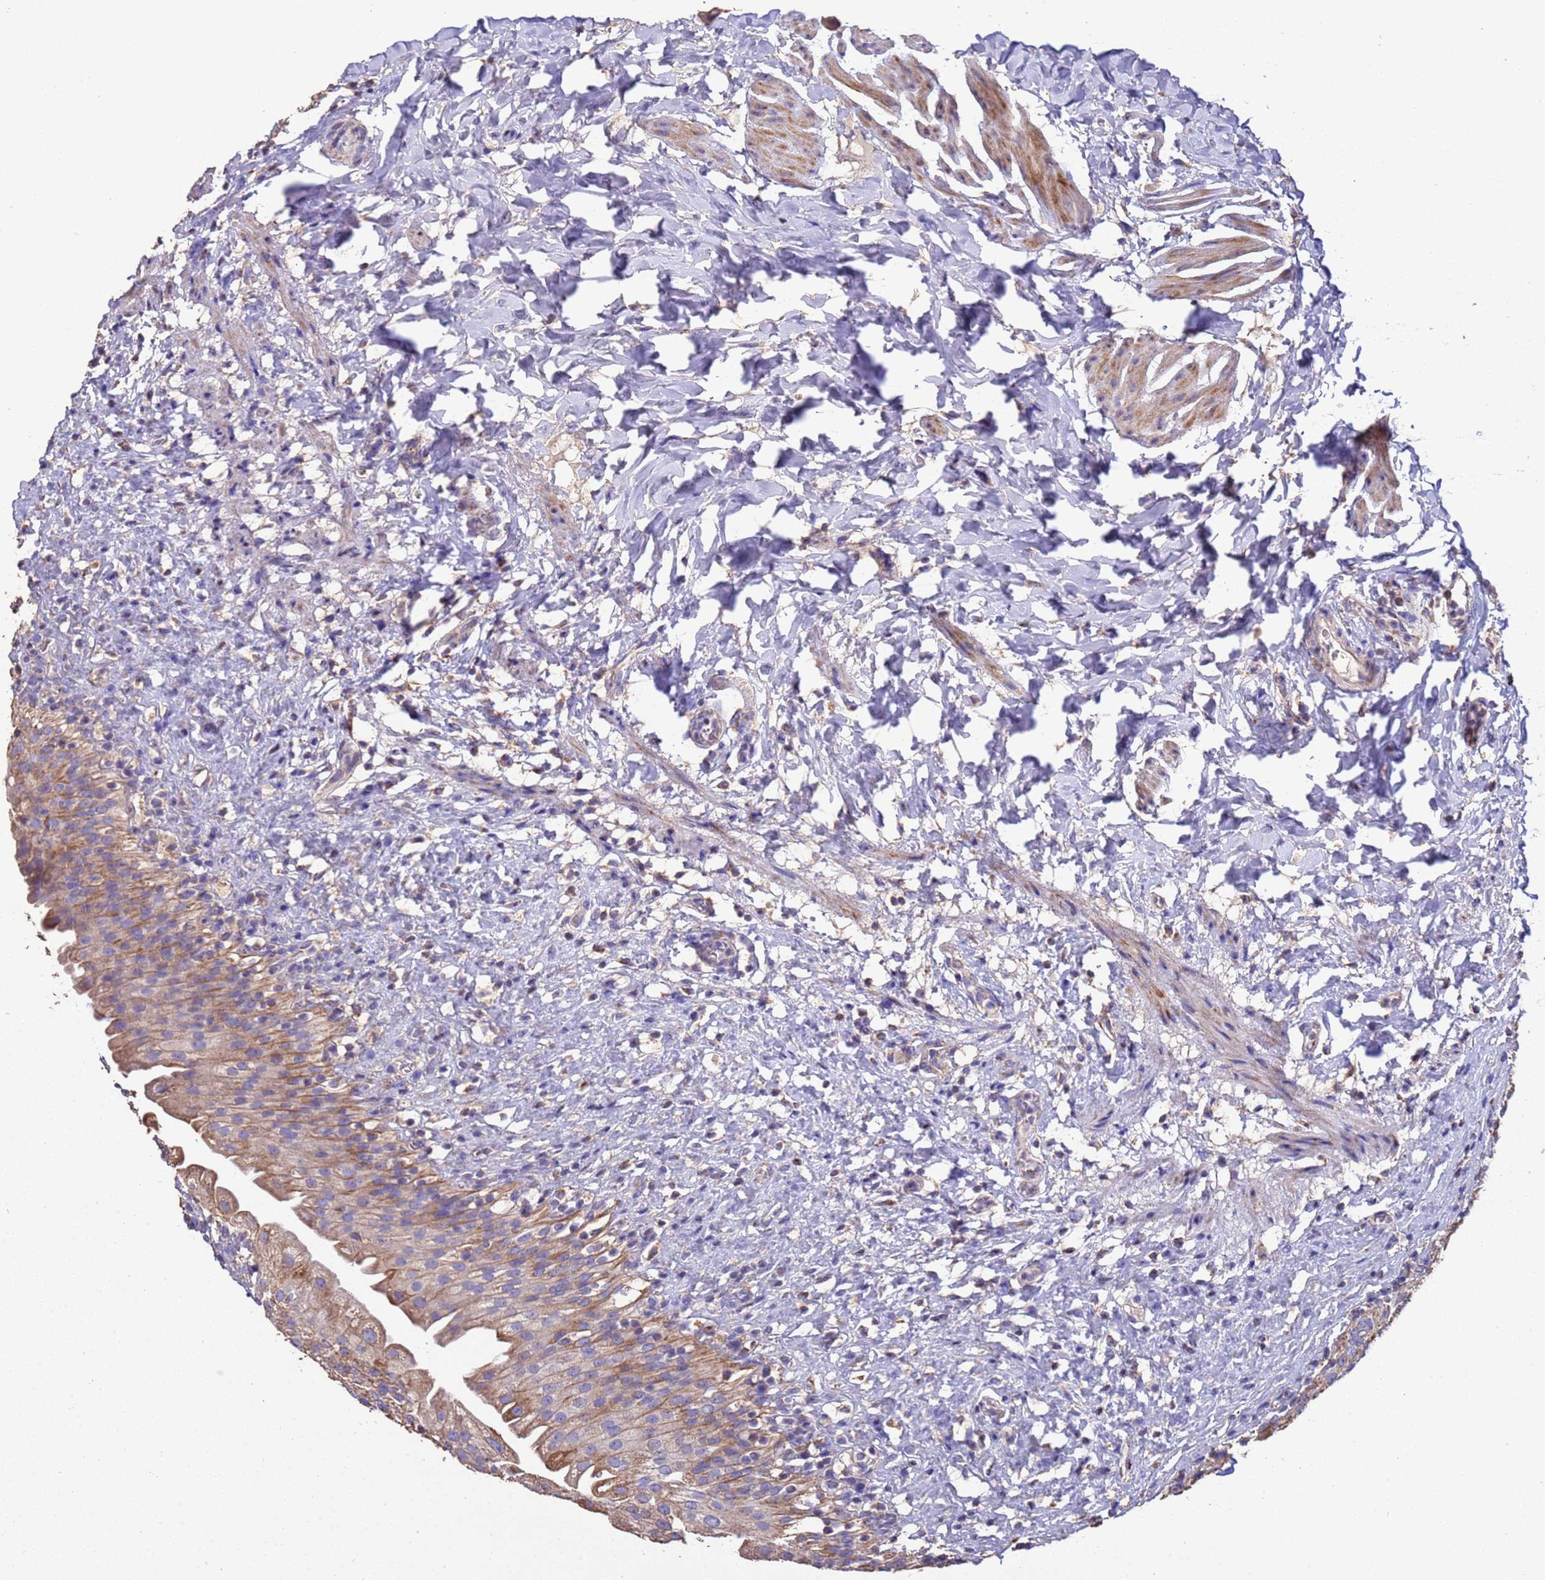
{"staining": {"intensity": "moderate", "quantity": "<25%", "location": "cytoplasmic/membranous"}, "tissue": "urinary bladder", "cell_type": "Urothelial cells", "image_type": "normal", "snomed": [{"axis": "morphology", "description": "Normal tissue, NOS"}, {"axis": "topography", "description": "Urinary bladder"}], "caption": "Immunohistochemistry (DAB (3,3'-diaminobenzidine)) staining of benign urinary bladder reveals moderate cytoplasmic/membranous protein expression in approximately <25% of urothelial cells.", "gene": "ZNFX1", "patient": {"sex": "female", "age": 27}}